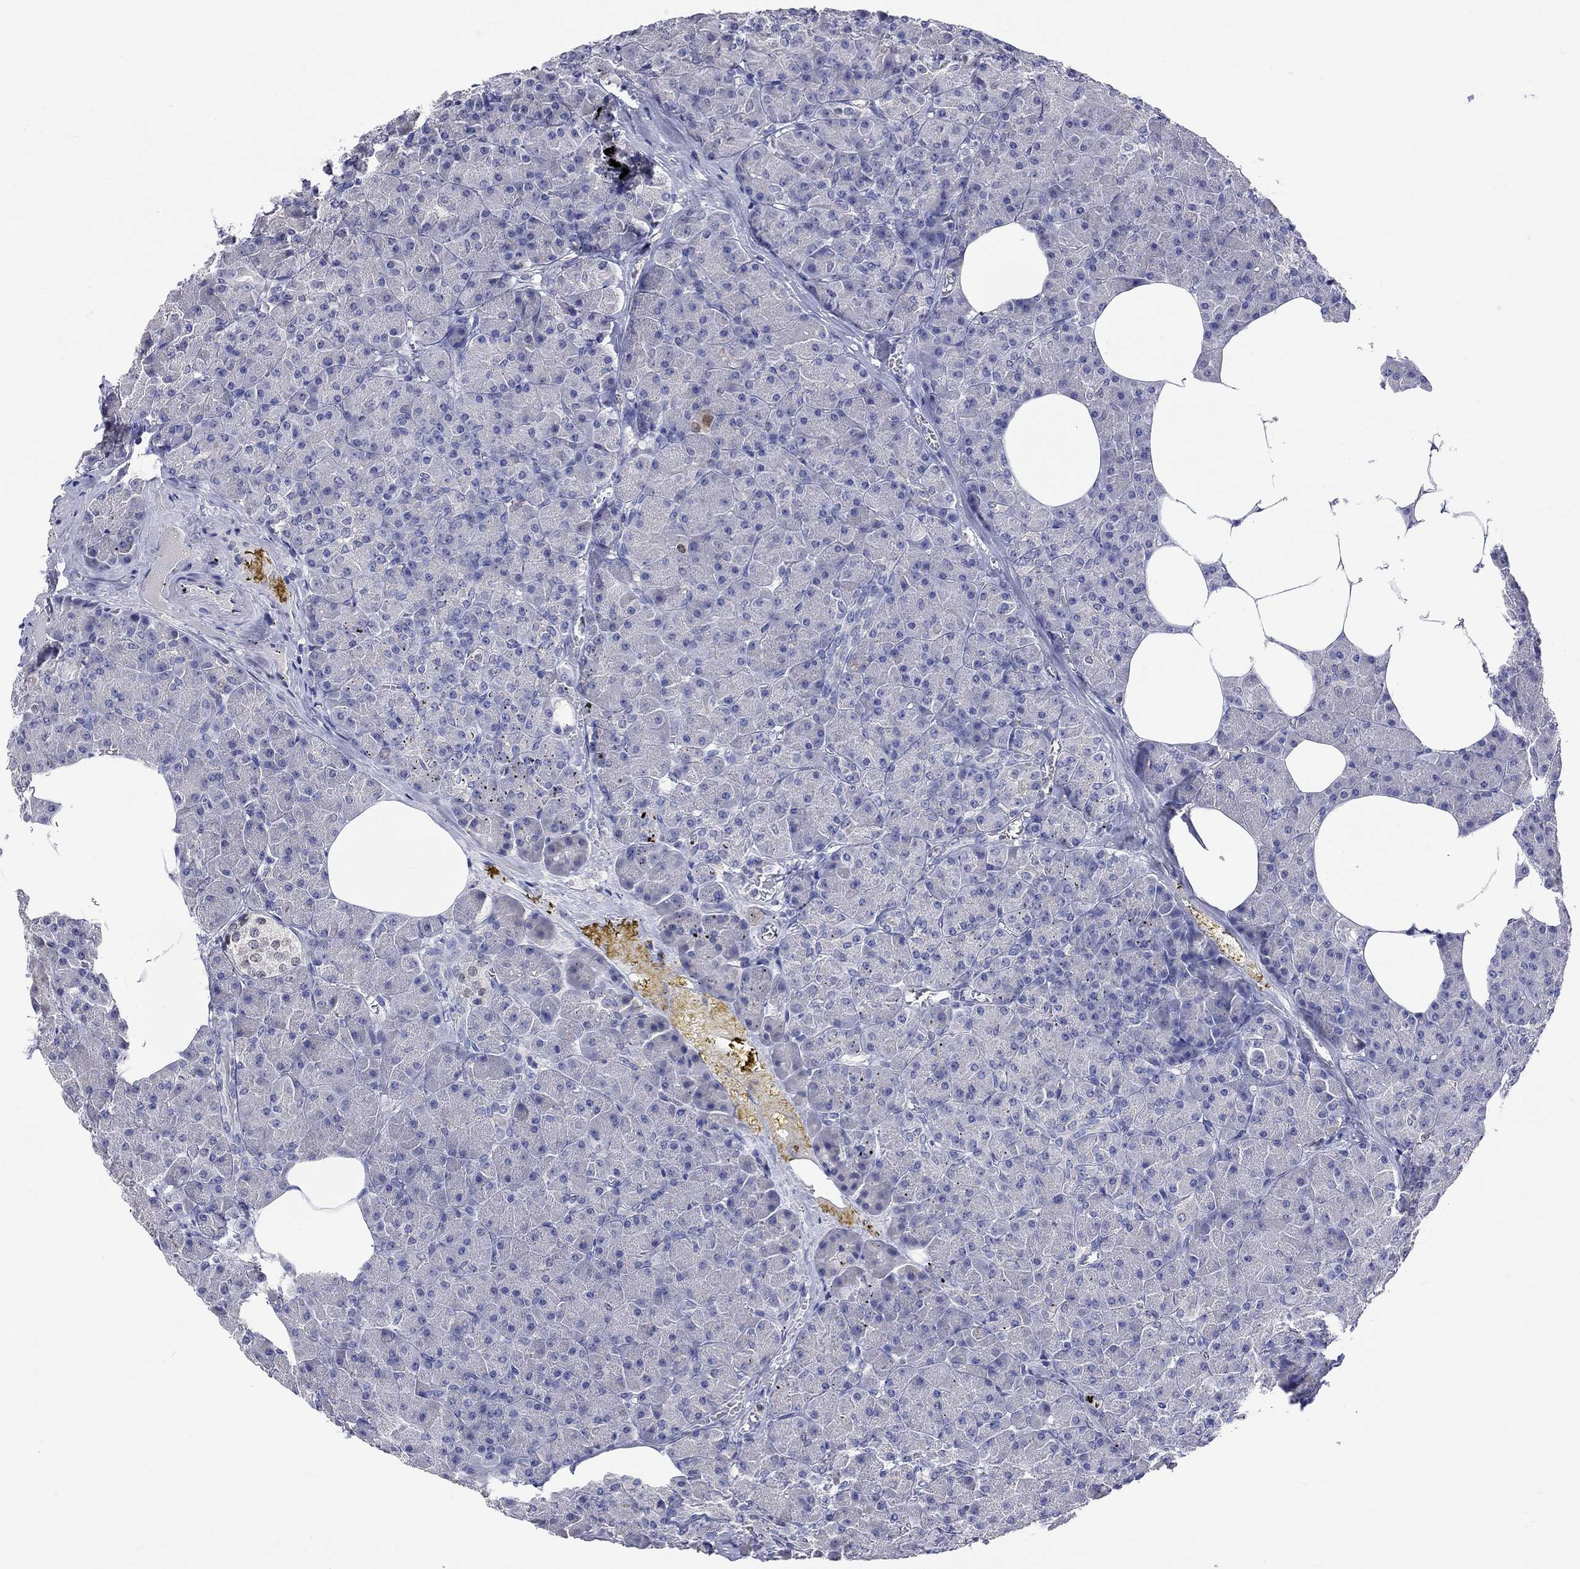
{"staining": {"intensity": "weak", "quantity": "<25%", "location": "cytoplasmic/membranous"}, "tissue": "pancreas", "cell_type": "Exocrine glandular cells", "image_type": "normal", "snomed": [{"axis": "morphology", "description": "Normal tissue, NOS"}, {"axis": "topography", "description": "Pancreas"}], "caption": "The immunohistochemistry photomicrograph has no significant staining in exocrine glandular cells of pancreas. Nuclei are stained in blue.", "gene": "LRFN4", "patient": {"sex": "female", "age": 45}}